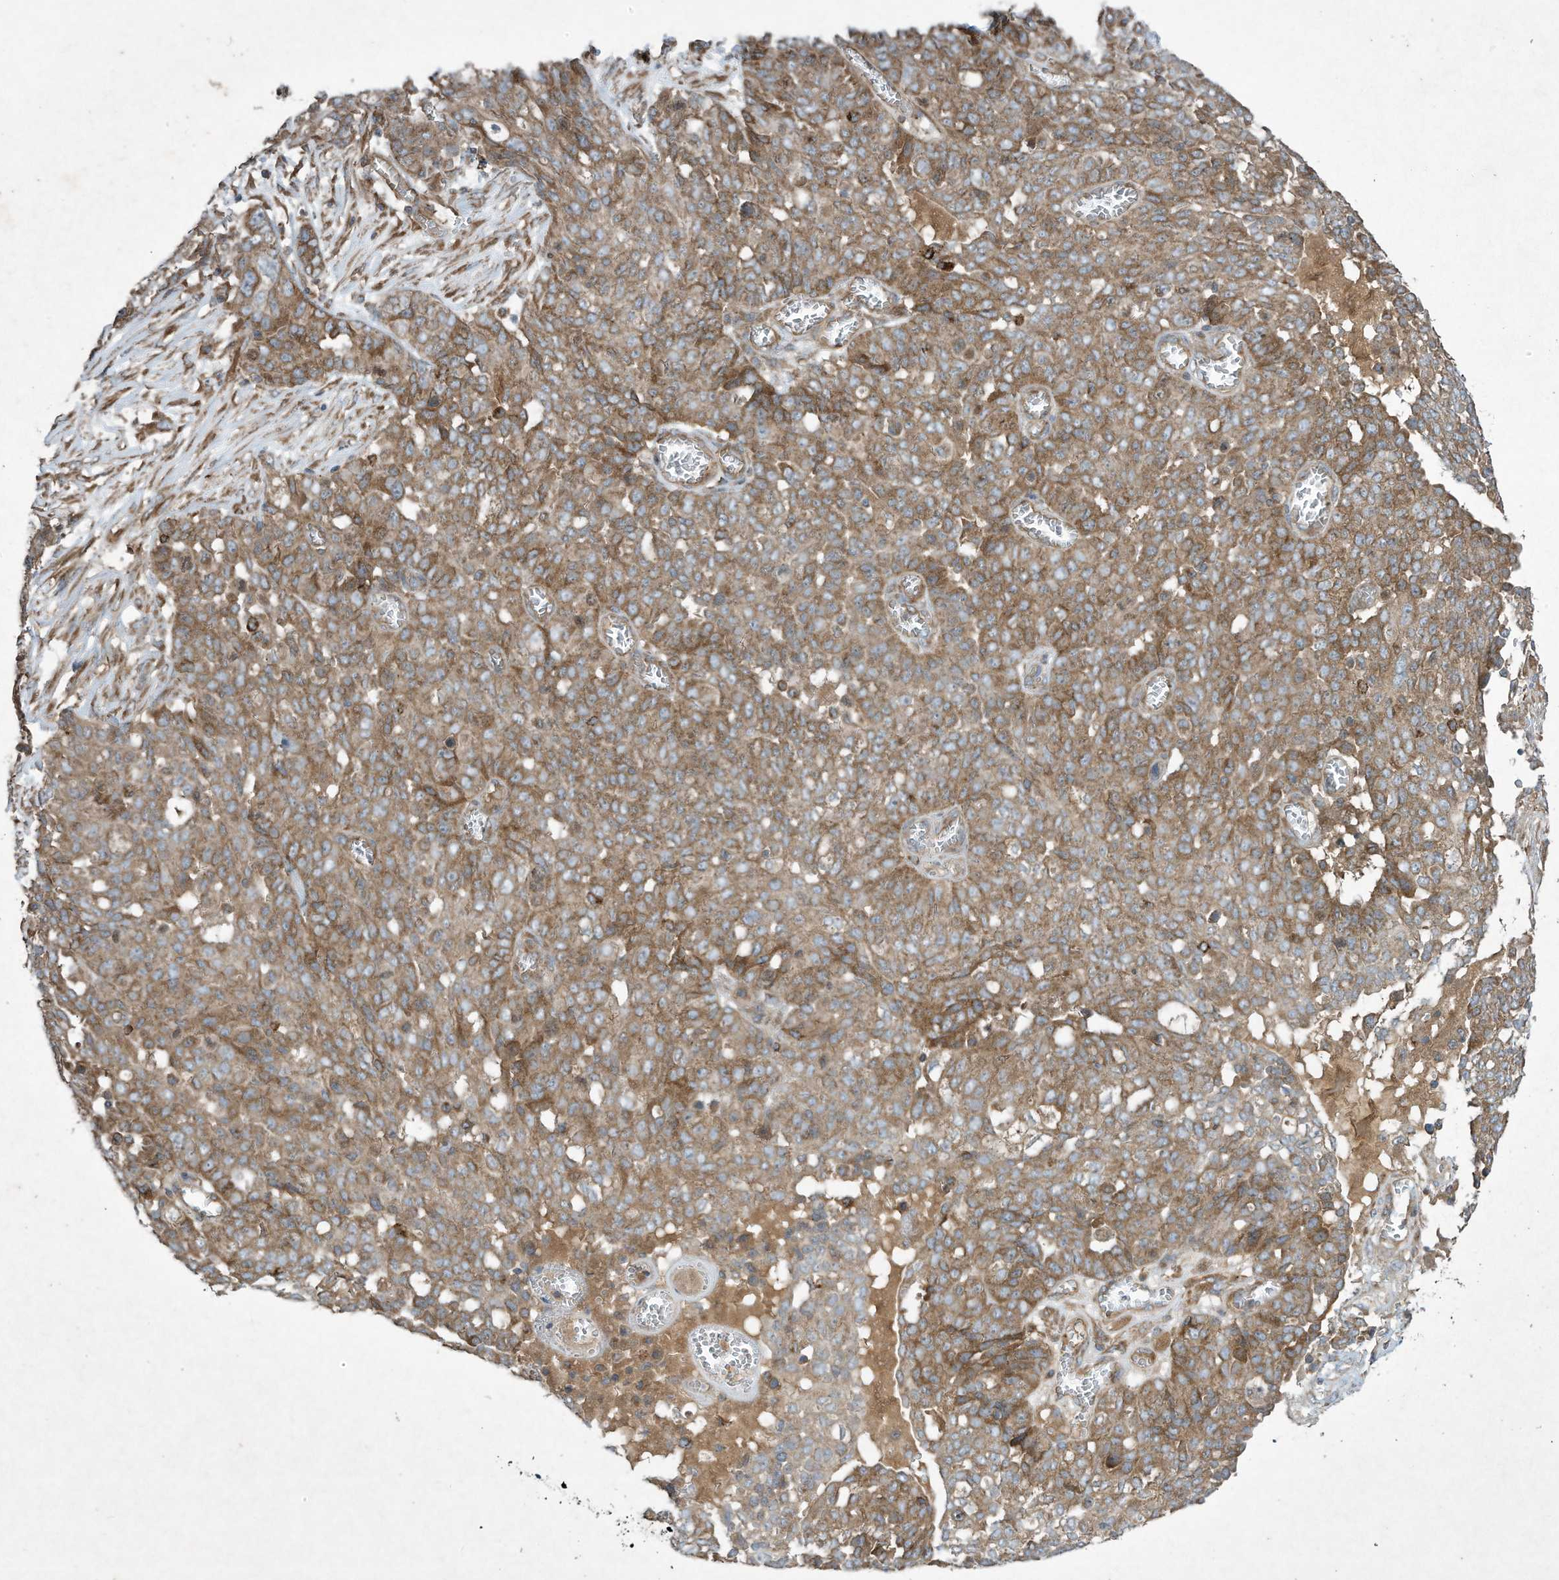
{"staining": {"intensity": "moderate", "quantity": ">75%", "location": "cytoplasmic/membranous"}, "tissue": "ovarian cancer", "cell_type": "Tumor cells", "image_type": "cancer", "snomed": [{"axis": "morphology", "description": "Cystadenocarcinoma, serous, NOS"}, {"axis": "topography", "description": "Soft tissue"}, {"axis": "topography", "description": "Ovary"}], "caption": "Ovarian cancer tissue reveals moderate cytoplasmic/membranous expression in about >75% of tumor cells, visualized by immunohistochemistry.", "gene": "SYNJ2", "patient": {"sex": "female", "age": 57}}